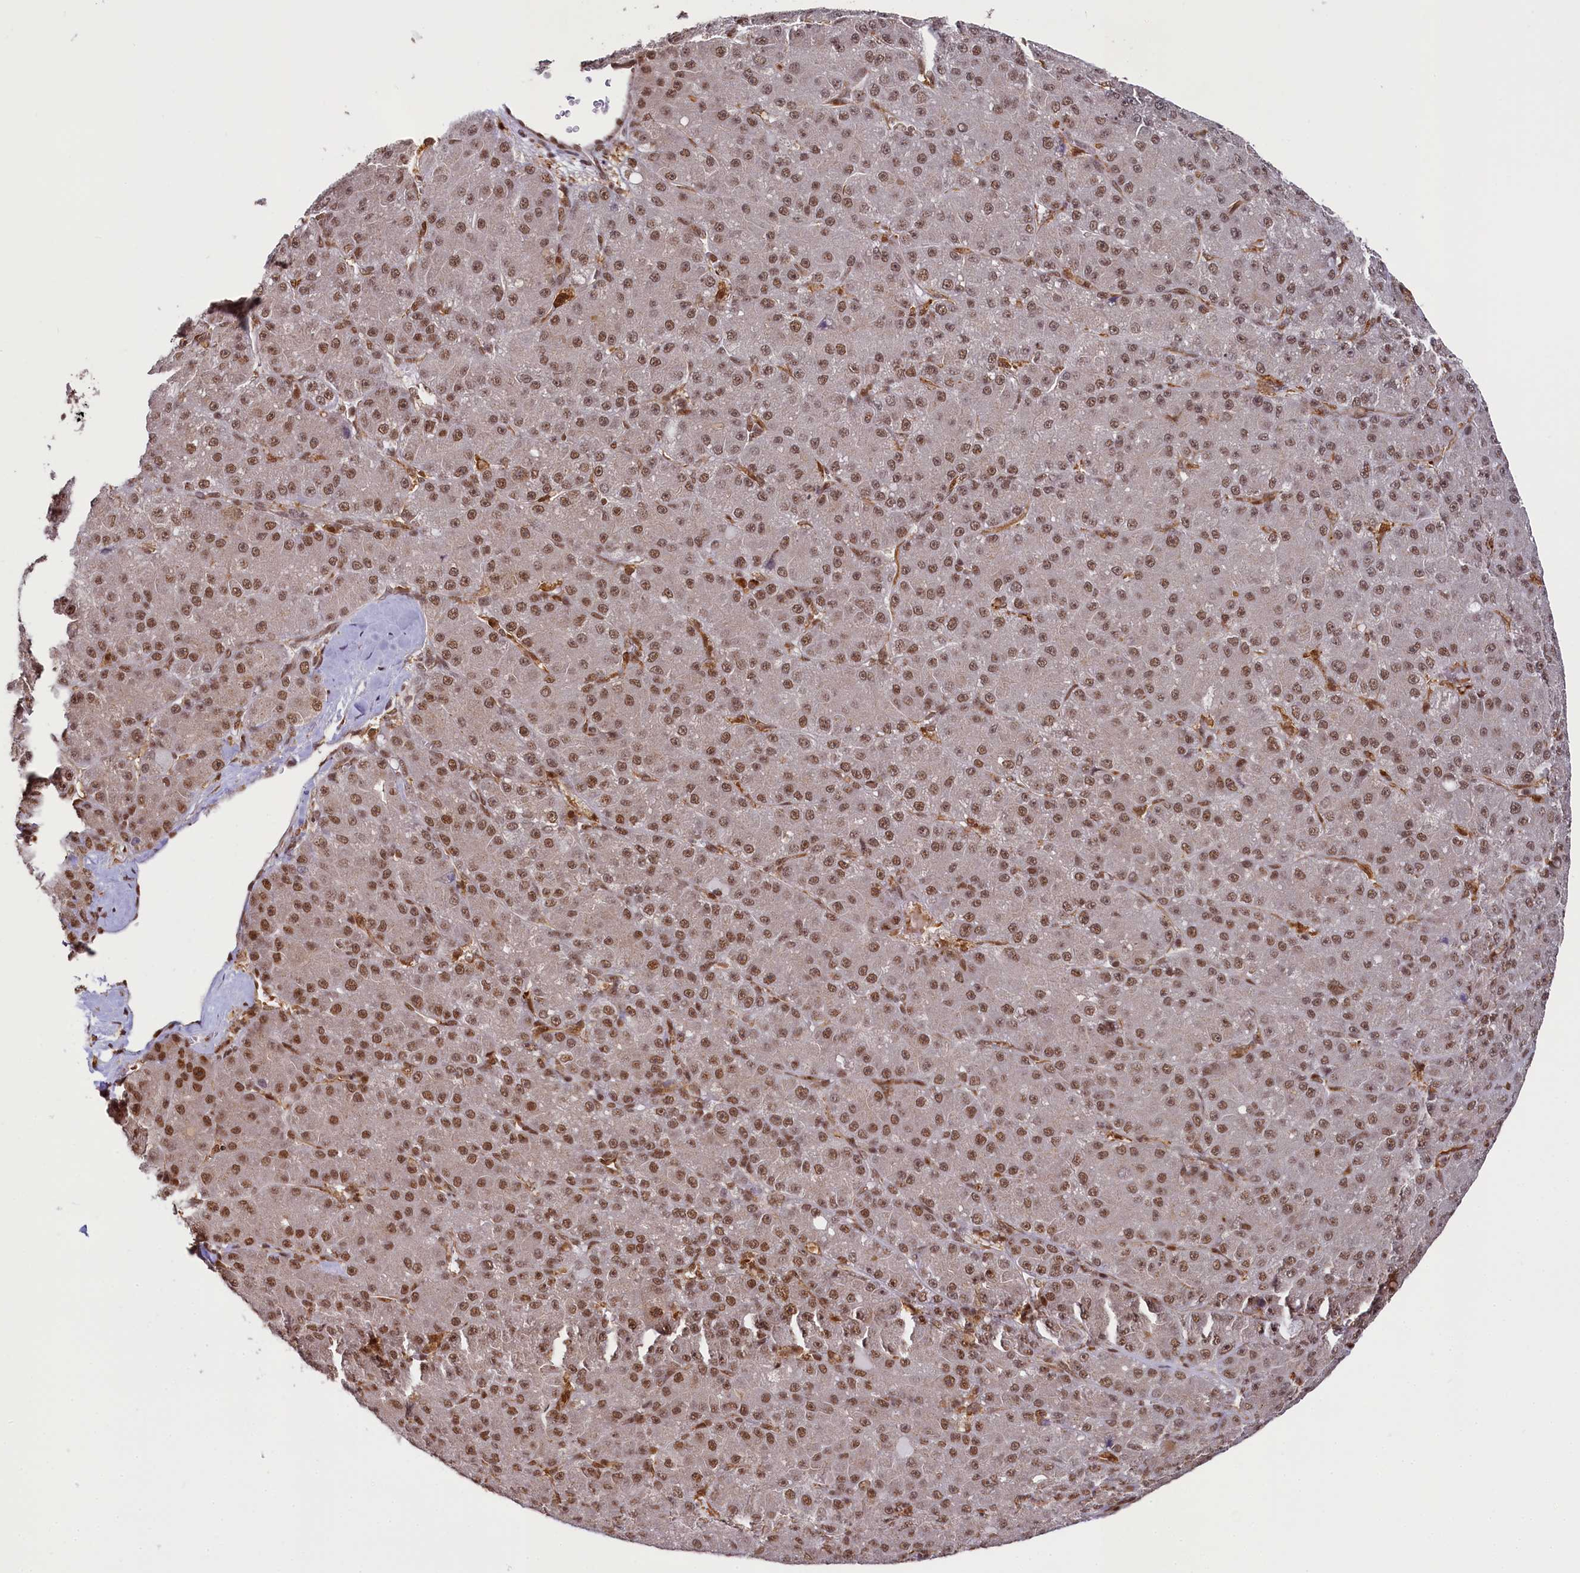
{"staining": {"intensity": "moderate", "quantity": ">75%", "location": "nuclear"}, "tissue": "liver cancer", "cell_type": "Tumor cells", "image_type": "cancer", "snomed": [{"axis": "morphology", "description": "Carcinoma, Hepatocellular, NOS"}, {"axis": "topography", "description": "Liver"}], "caption": "Liver cancer tissue demonstrates moderate nuclear expression in about >75% of tumor cells (IHC, brightfield microscopy, high magnification).", "gene": "PPHLN1", "patient": {"sex": "male", "age": 67}}